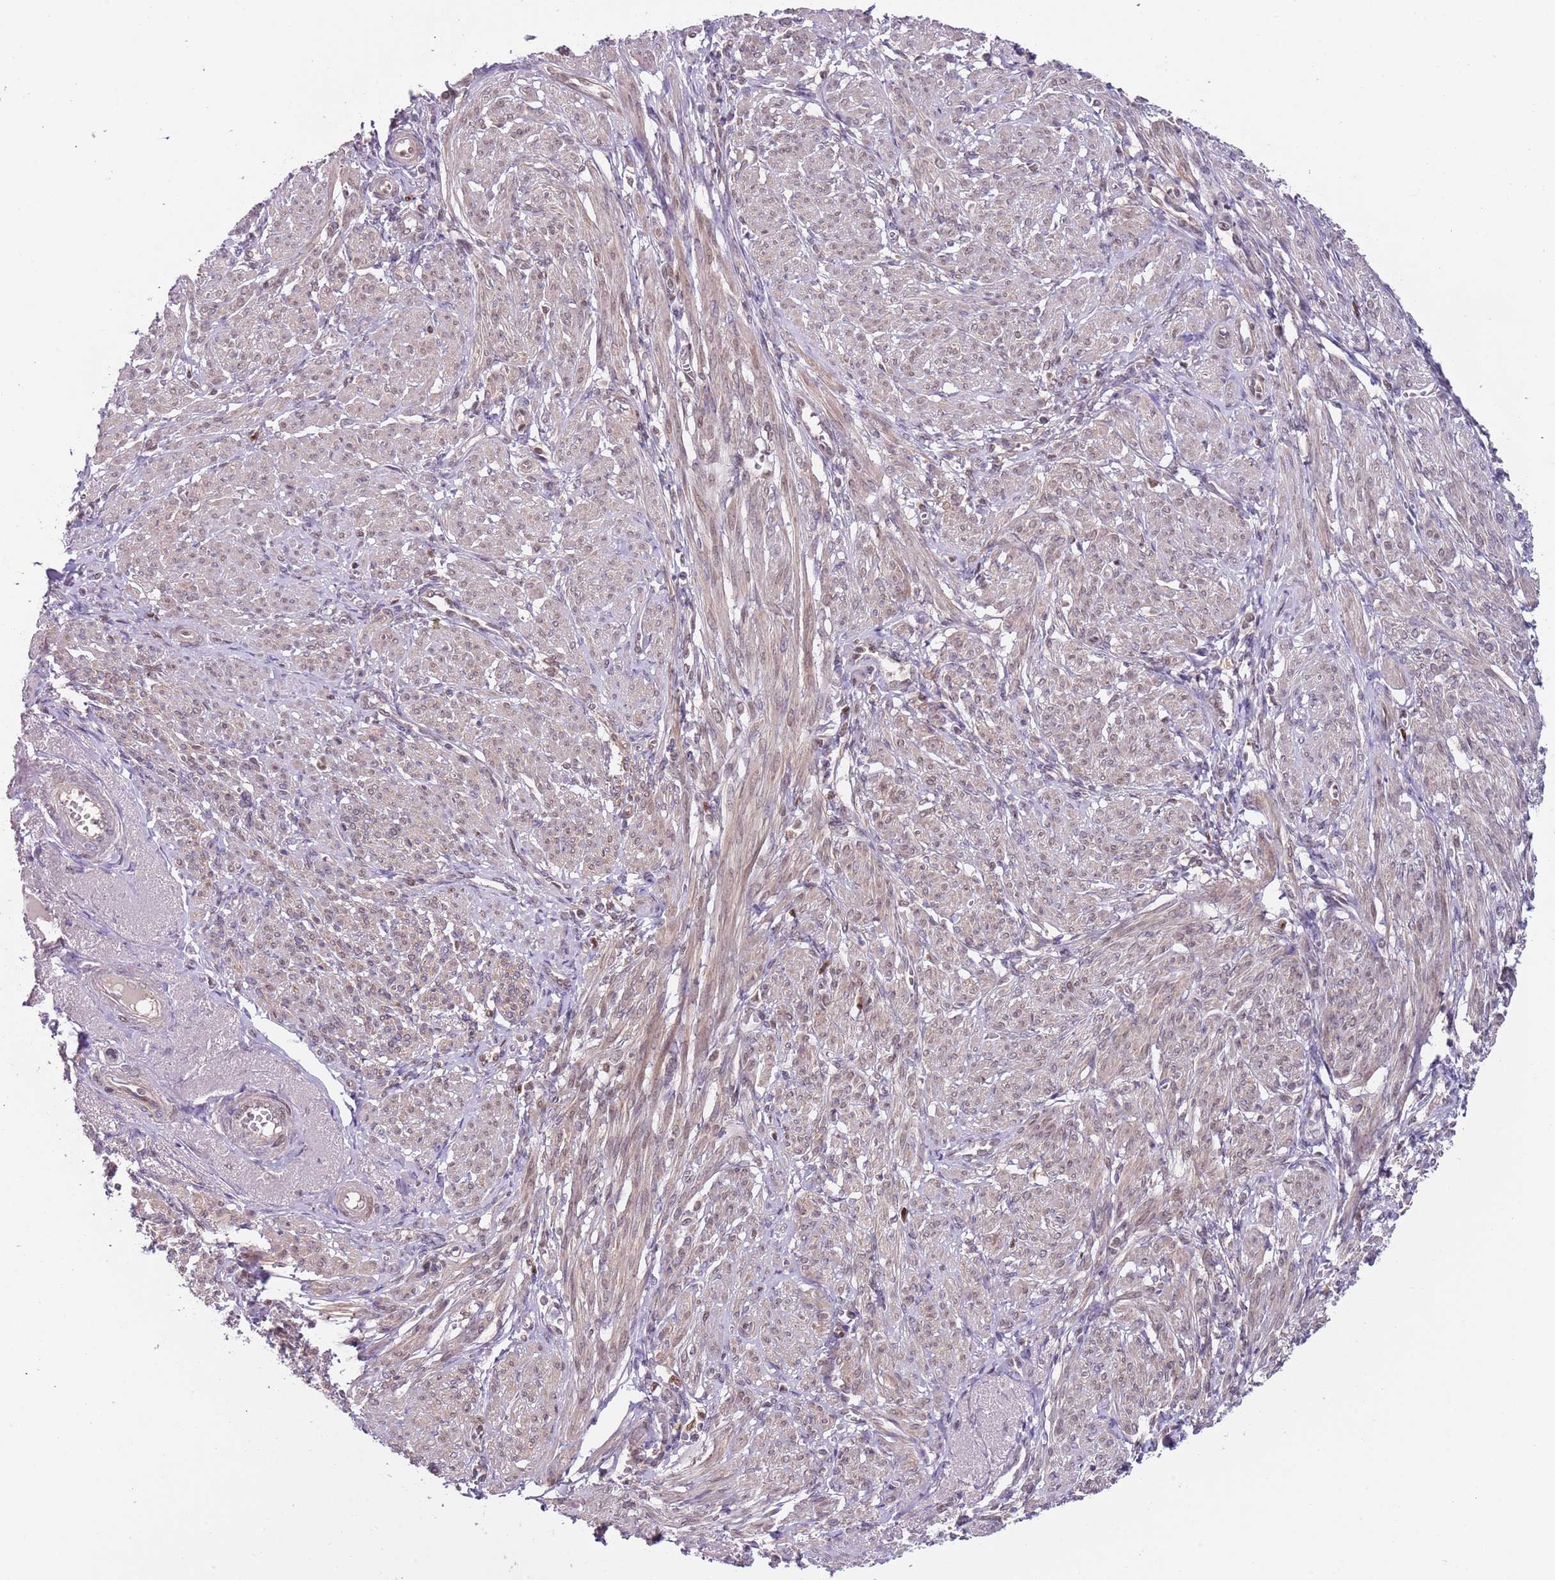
{"staining": {"intensity": "weak", "quantity": "25%-75%", "location": "cytoplasmic/membranous,nuclear"}, "tissue": "smooth muscle", "cell_type": "Smooth muscle cells", "image_type": "normal", "snomed": [{"axis": "morphology", "description": "Normal tissue, NOS"}, {"axis": "topography", "description": "Smooth muscle"}], "caption": "Unremarkable smooth muscle shows weak cytoplasmic/membranous,nuclear staining in about 25%-75% of smooth muscle cells.", "gene": "RMND5B", "patient": {"sex": "female", "age": 39}}